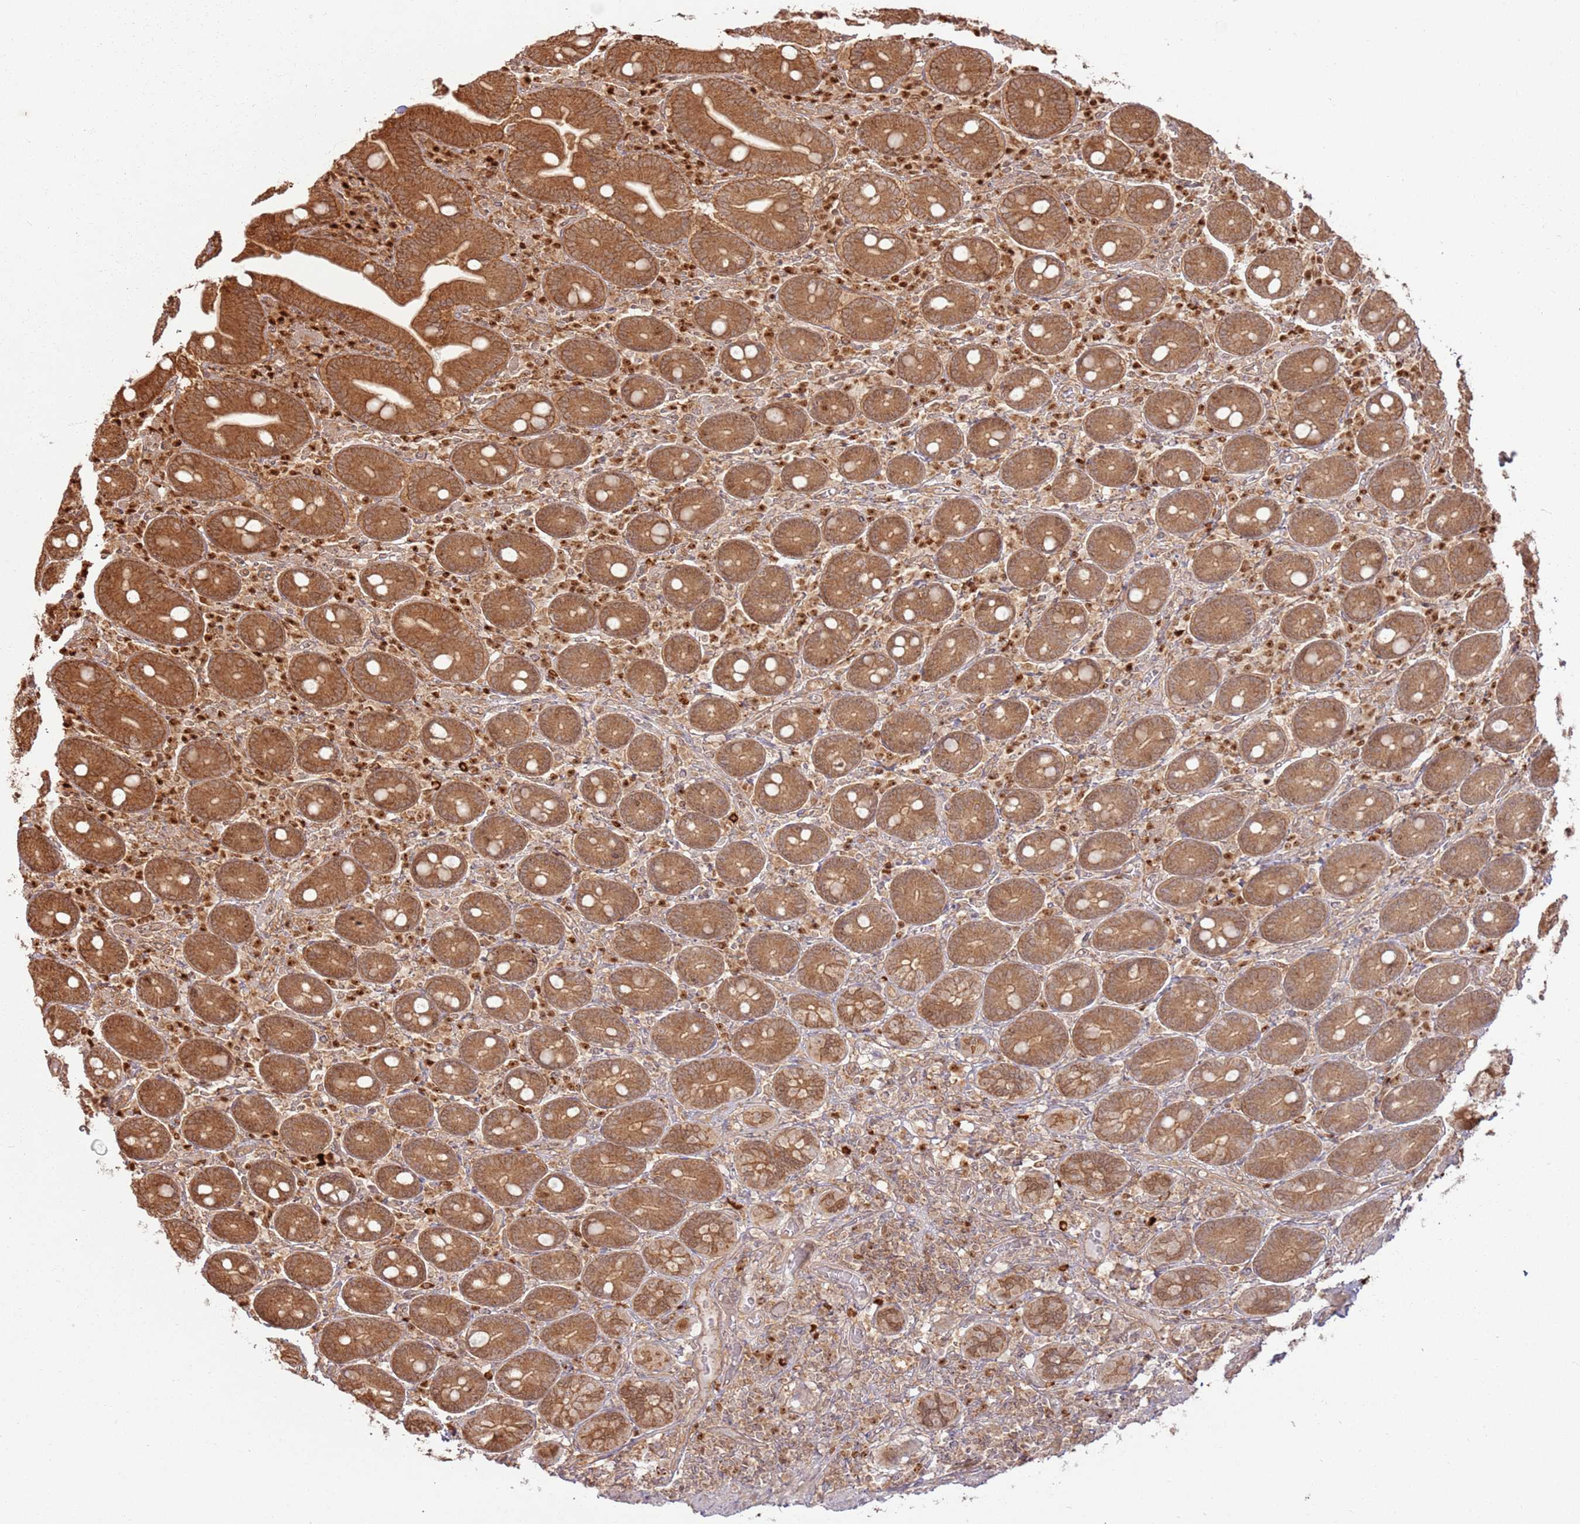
{"staining": {"intensity": "strong", "quantity": ">75%", "location": "cytoplasmic/membranous"}, "tissue": "duodenum", "cell_type": "Glandular cells", "image_type": "normal", "snomed": [{"axis": "morphology", "description": "Normal tissue, NOS"}, {"axis": "topography", "description": "Duodenum"}], "caption": "DAB immunohistochemical staining of benign human duodenum demonstrates strong cytoplasmic/membranous protein positivity in approximately >75% of glandular cells.", "gene": "TBC1D13", "patient": {"sex": "female", "age": 62}}